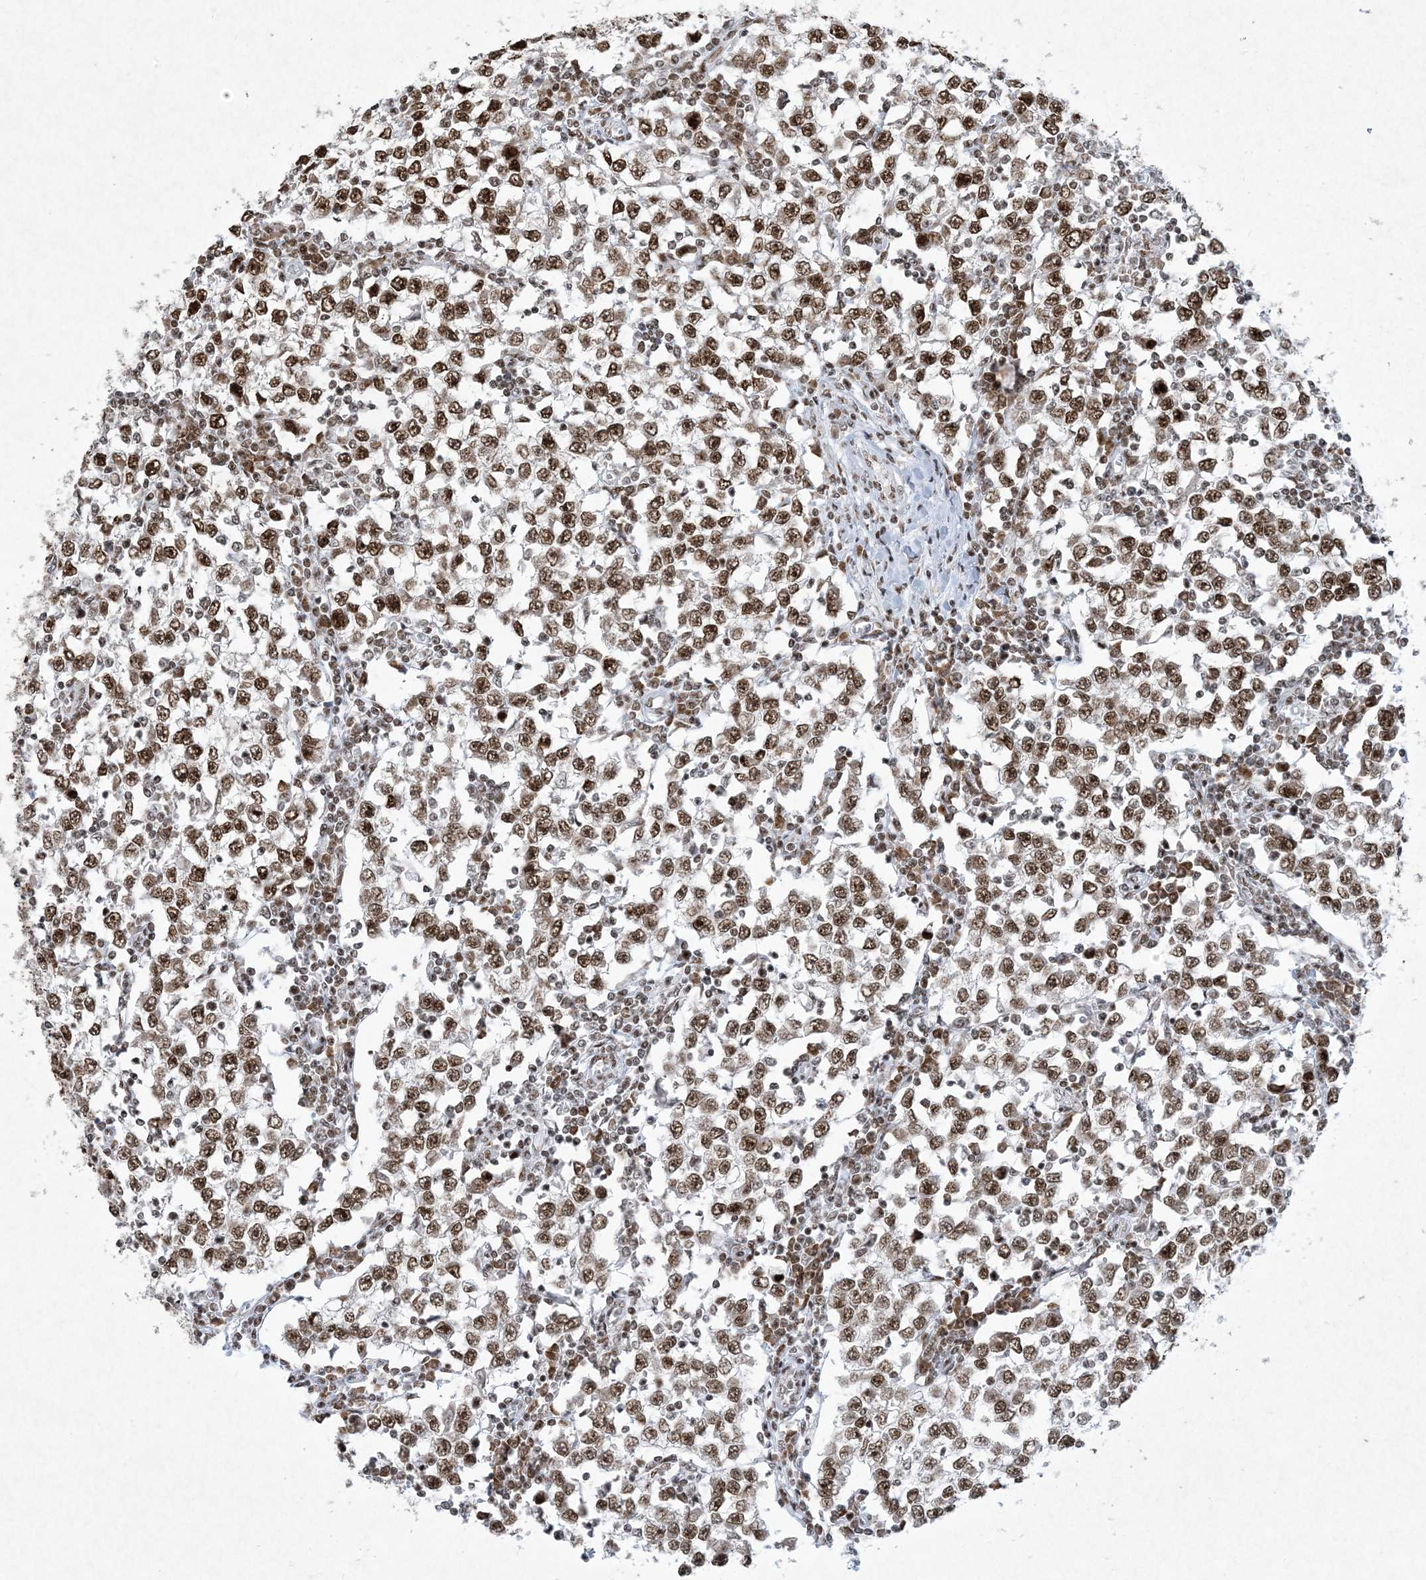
{"staining": {"intensity": "strong", "quantity": ">75%", "location": "nuclear"}, "tissue": "testis cancer", "cell_type": "Tumor cells", "image_type": "cancer", "snomed": [{"axis": "morphology", "description": "Seminoma, NOS"}, {"axis": "topography", "description": "Testis"}], "caption": "This is a photomicrograph of IHC staining of seminoma (testis), which shows strong expression in the nuclear of tumor cells.", "gene": "PKNOX2", "patient": {"sex": "male", "age": 65}}